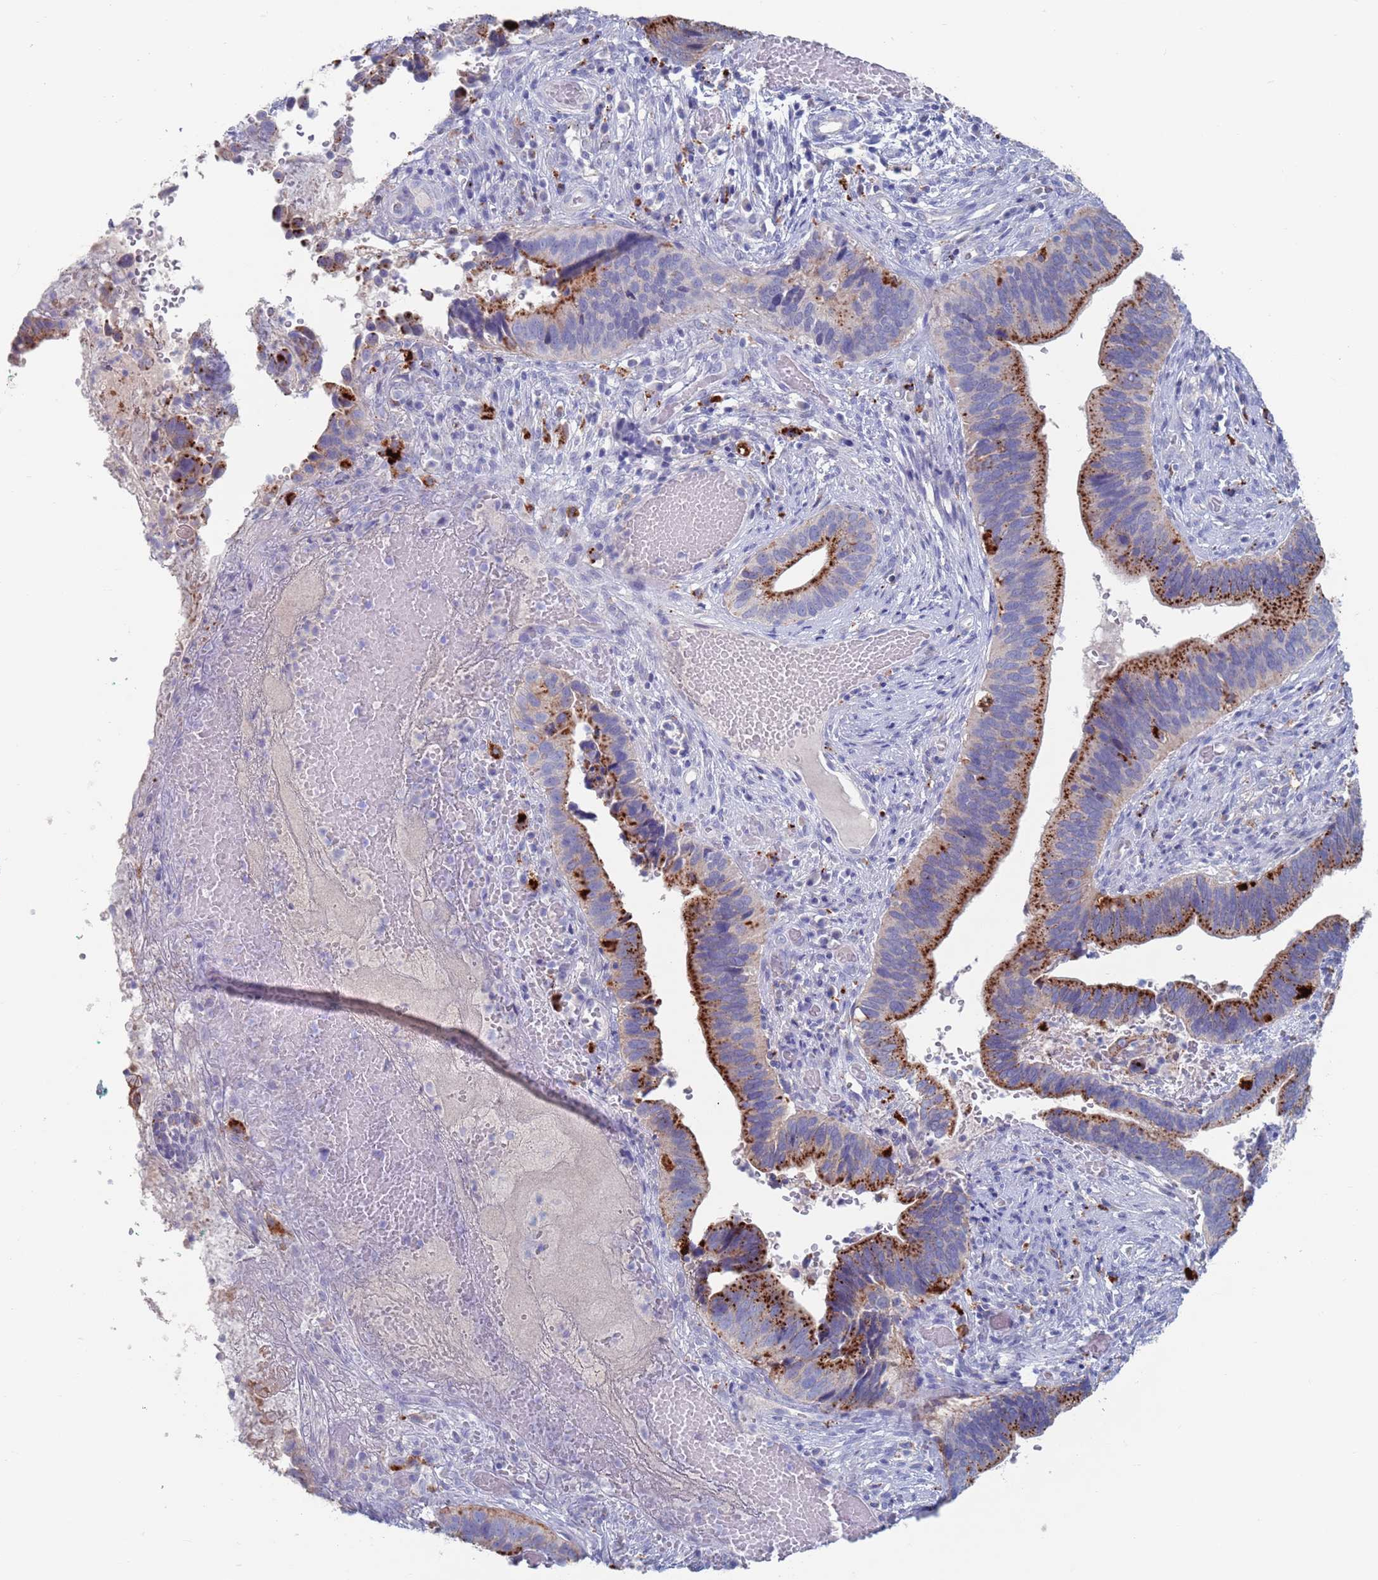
{"staining": {"intensity": "strong", "quantity": ">75%", "location": "cytoplasmic/membranous"}, "tissue": "cervical cancer", "cell_type": "Tumor cells", "image_type": "cancer", "snomed": [{"axis": "morphology", "description": "Adenocarcinoma, NOS"}, {"axis": "topography", "description": "Cervix"}], "caption": "Brown immunohistochemical staining in human cervical cancer shows strong cytoplasmic/membranous expression in about >75% of tumor cells.", "gene": "FUCA1", "patient": {"sex": "female", "age": 42}}